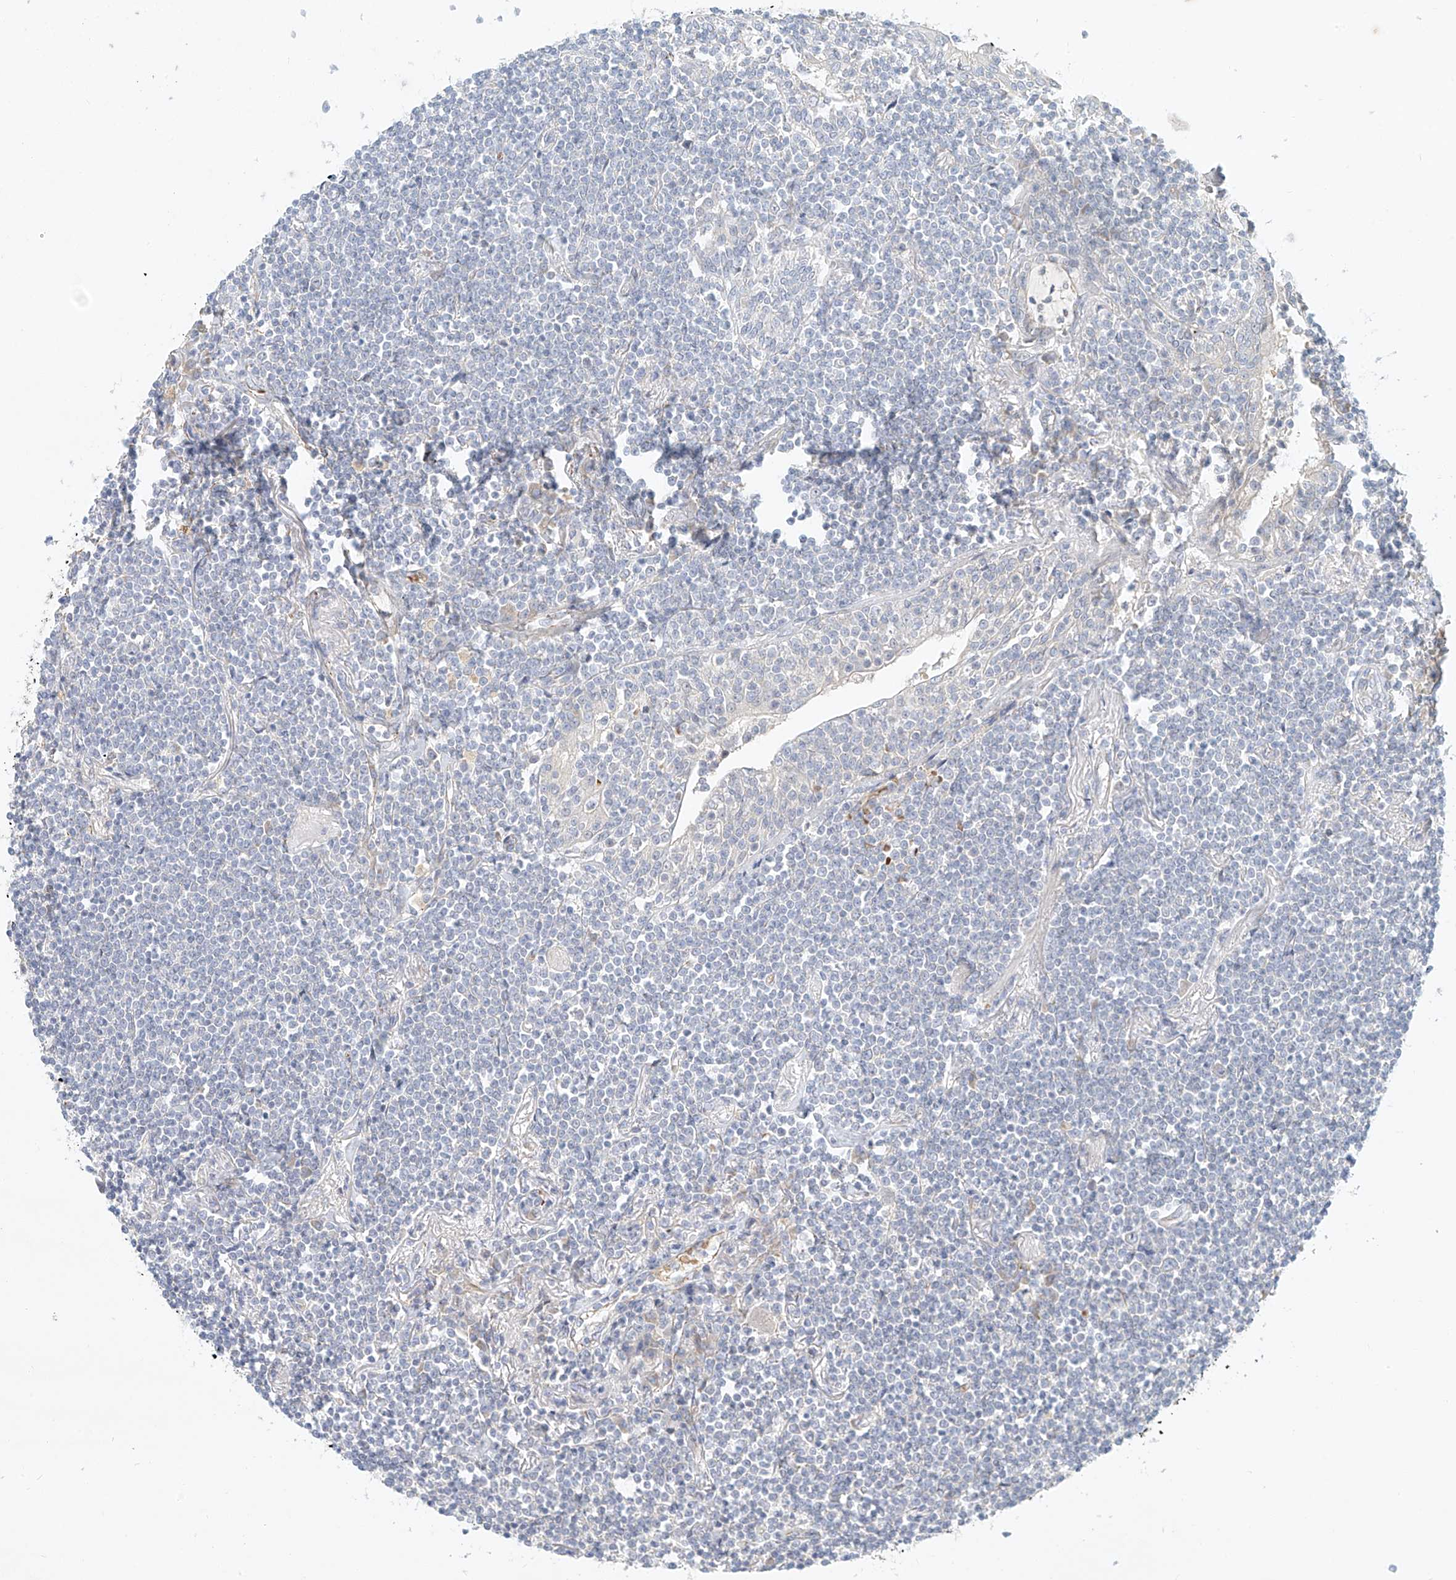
{"staining": {"intensity": "negative", "quantity": "none", "location": "none"}, "tissue": "lymphoma", "cell_type": "Tumor cells", "image_type": "cancer", "snomed": [{"axis": "morphology", "description": "Malignant lymphoma, non-Hodgkin's type, Low grade"}, {"axis": "topography", "description": "Lung"}], "caption": "A histopathology image of human lymphoma is negative for staining in tumor cells.", "gene": "SYTL3", "patient": {"sex": "female", "age": 71}}